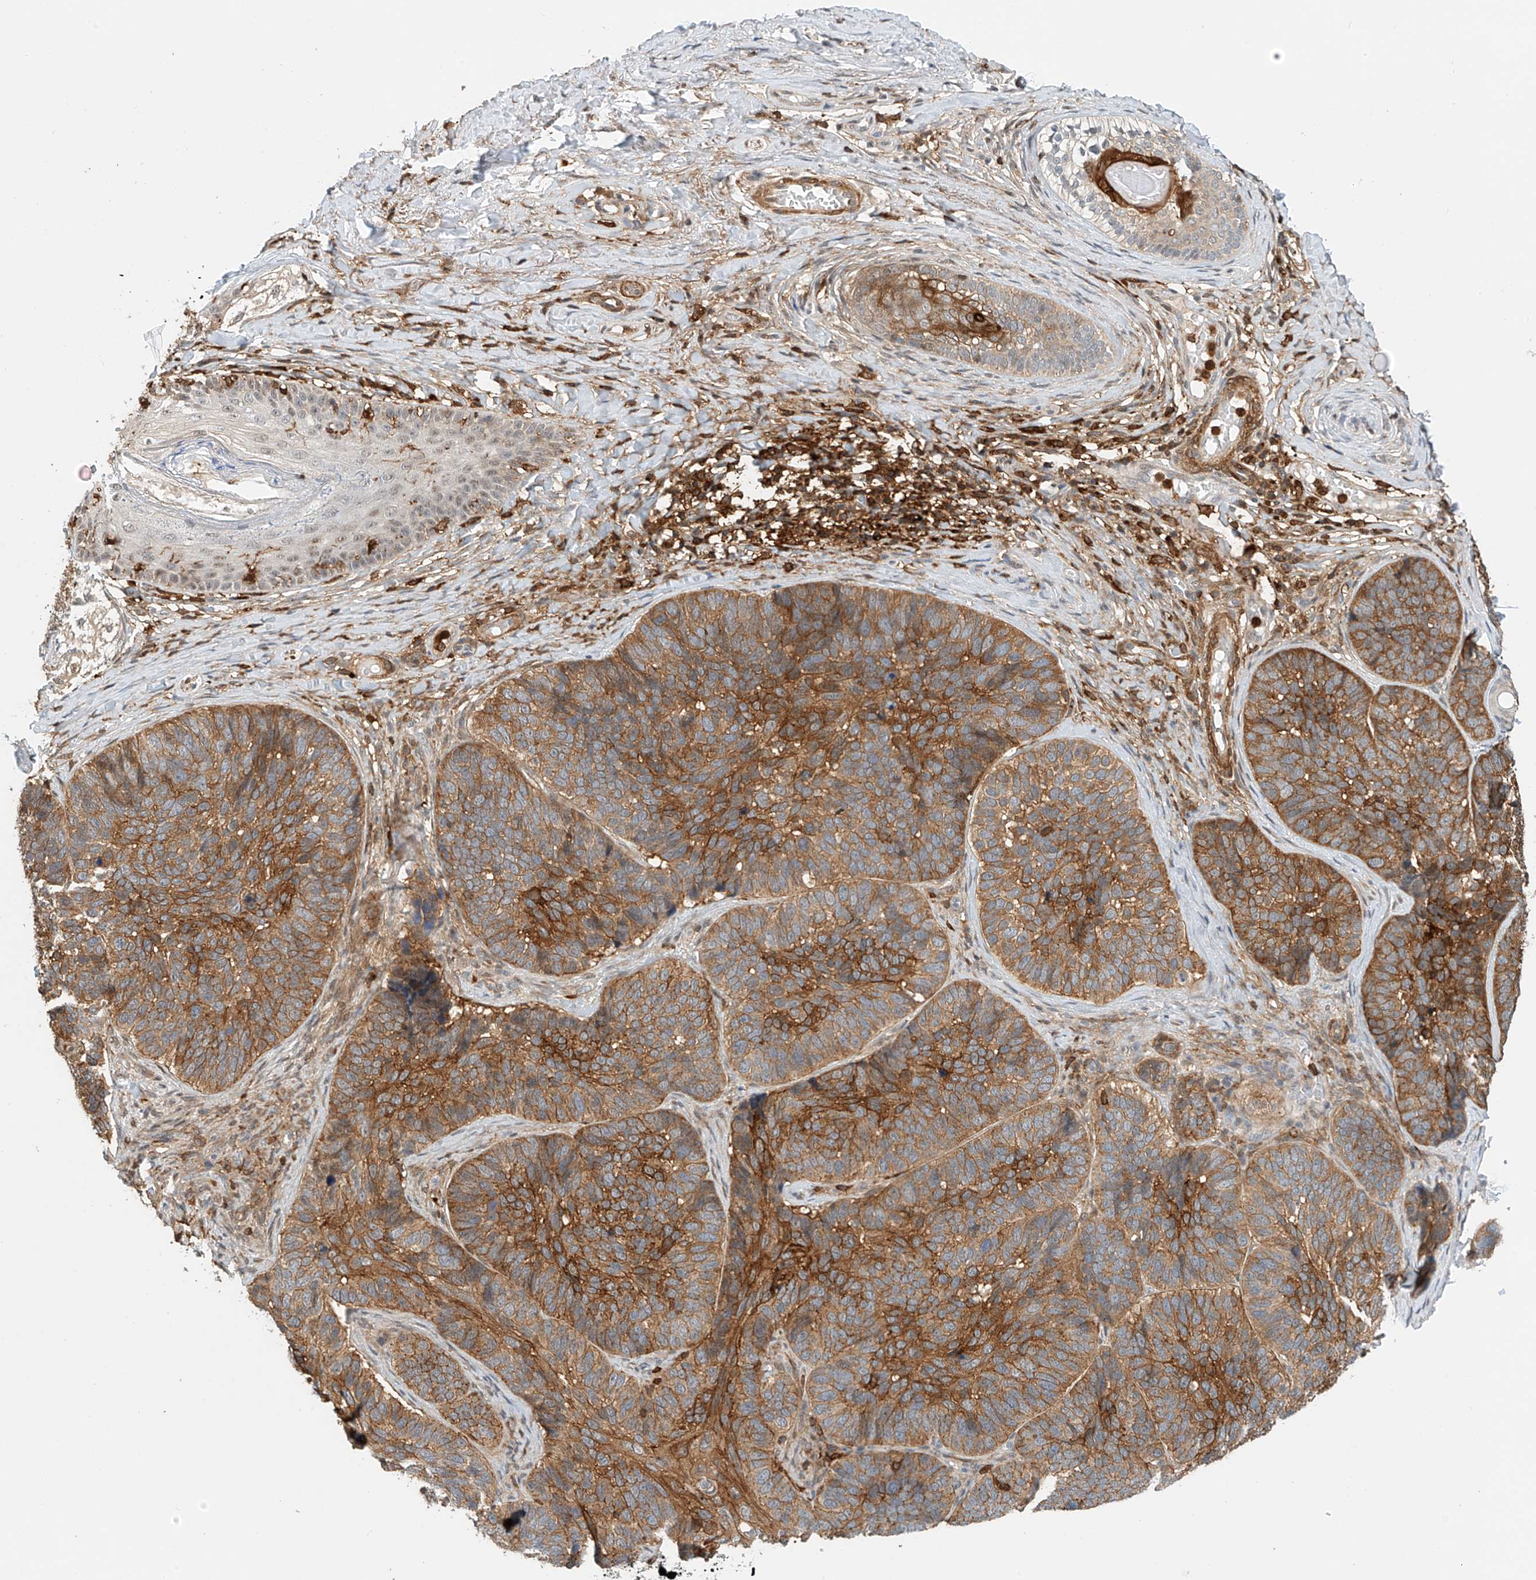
{"staining": {"intensity": "moderate", "quantity": ">75%", "location": "cytoplasmic/membranous"}, "tissue": "skin cancer", "cell_type": "Tumor cells", "image_type": "cancer", "snomed": [{"axis": "morphology", "description": "Basal cell carcinoma"}, {"axis": "topography", "description": "Skin"}], "caption": "Moderate cytoplasmic/membranous expression is present in approximately >75% of tumor cells in basal cell carcinoma (skin). (brown staining indicates protein expression, while blue staining denotes nuclei).", "gene": "MICAL1", "patient": {"sex": "male", "age": 62}}